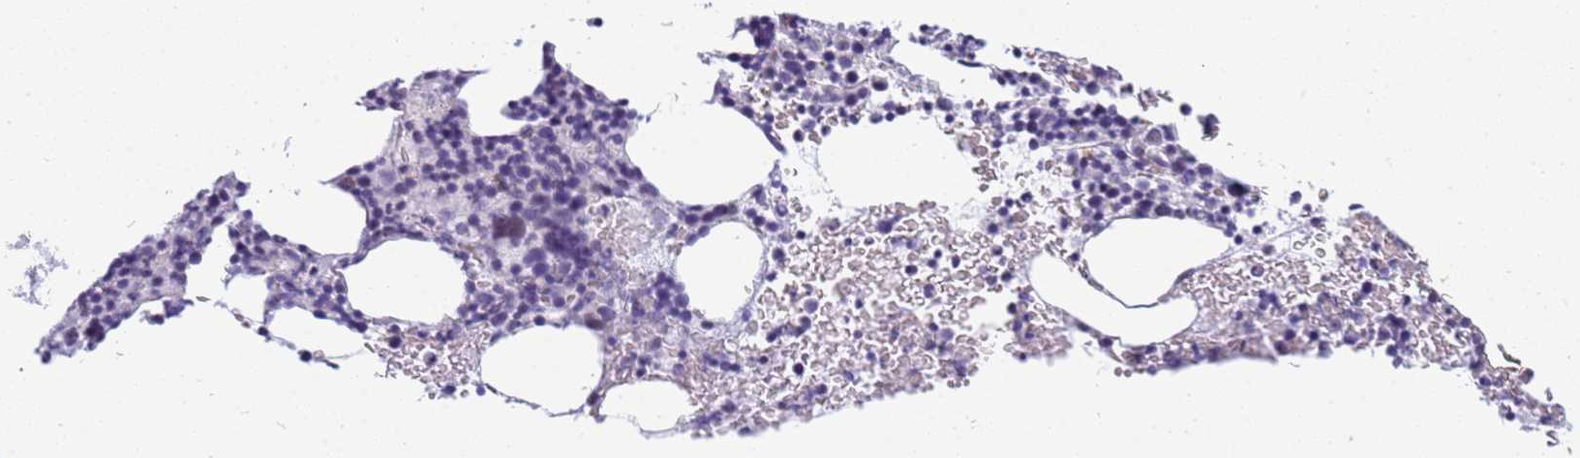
{"staining": {"intensity": "negative", "quantity": "none", "location": "none"}, "tissue": "bone marrow", "cell_type": "Hematopoietic cells", "image_type": "normal", "snomed": [{"axis": "morphology", "description": "Normal tissue, NOS"}, {"axis": "topography", "description": "Bone marrow"}], "caption": "Immunohistochemistry image of normal bone marrow: bone marrow stained with DAB demonstrates no significant protein positivity in hematopoietic cells.", "gene": "SNX20", "patient": {"sex": "male", "age": 62}}